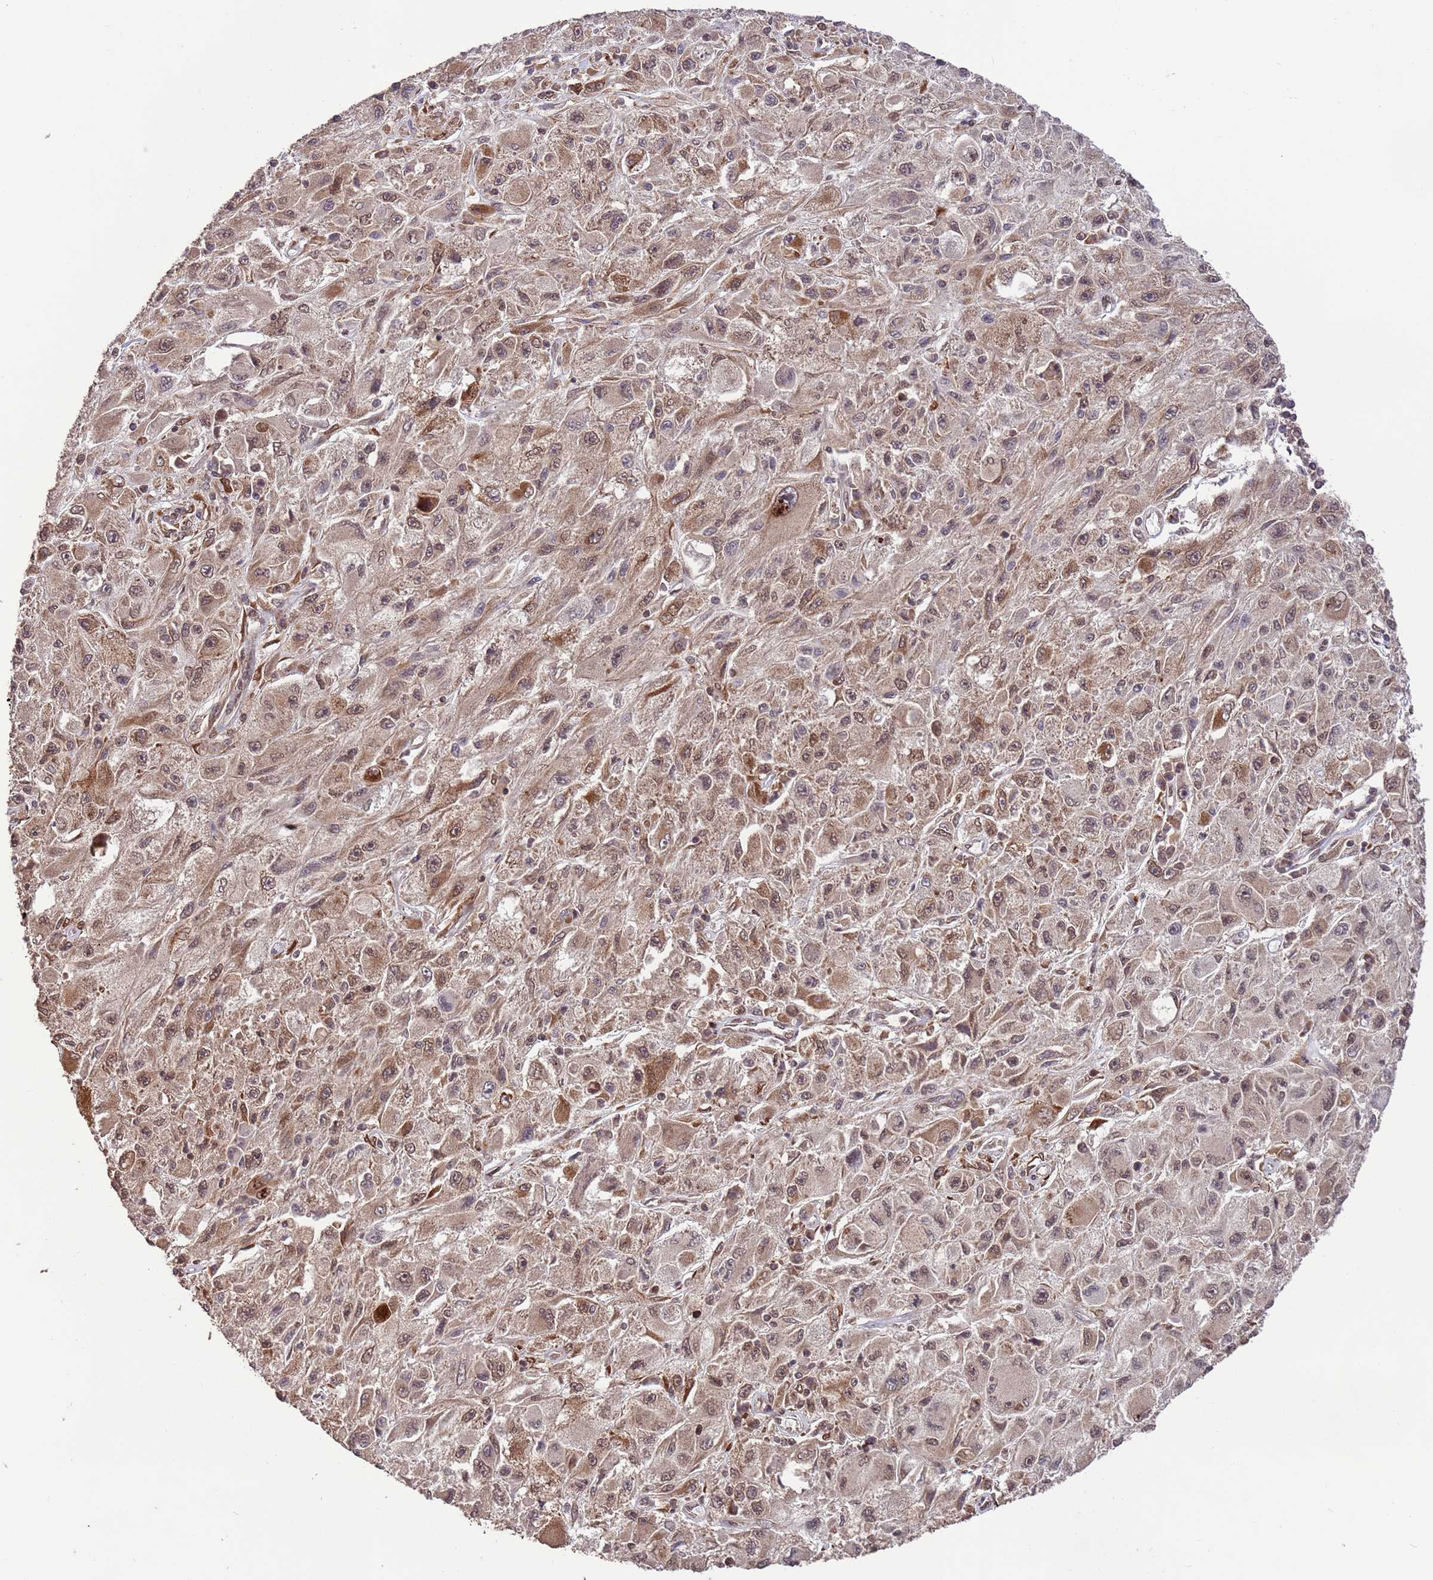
{"staining": {"intensity": "moderate", "quantity": ">75%", "location": "nuclear"}, "tissue": "melanoma", "cell_type": "Tumor cells", "image_type": "cancer", "snomed": [{"axis": "morphology", "description": "Malignant melanoma, Metastatic site"}, {"axis": "topography", "description": "Skin"}], "caption": "Immunohistochemistry of human malignant melanoma (metastatic site) demonstrates medium levels of moderate nuclear staining in about >75% of tumor cells.", "gene": "VSTM4", "patient": {"sex": "male", "age": 53}}